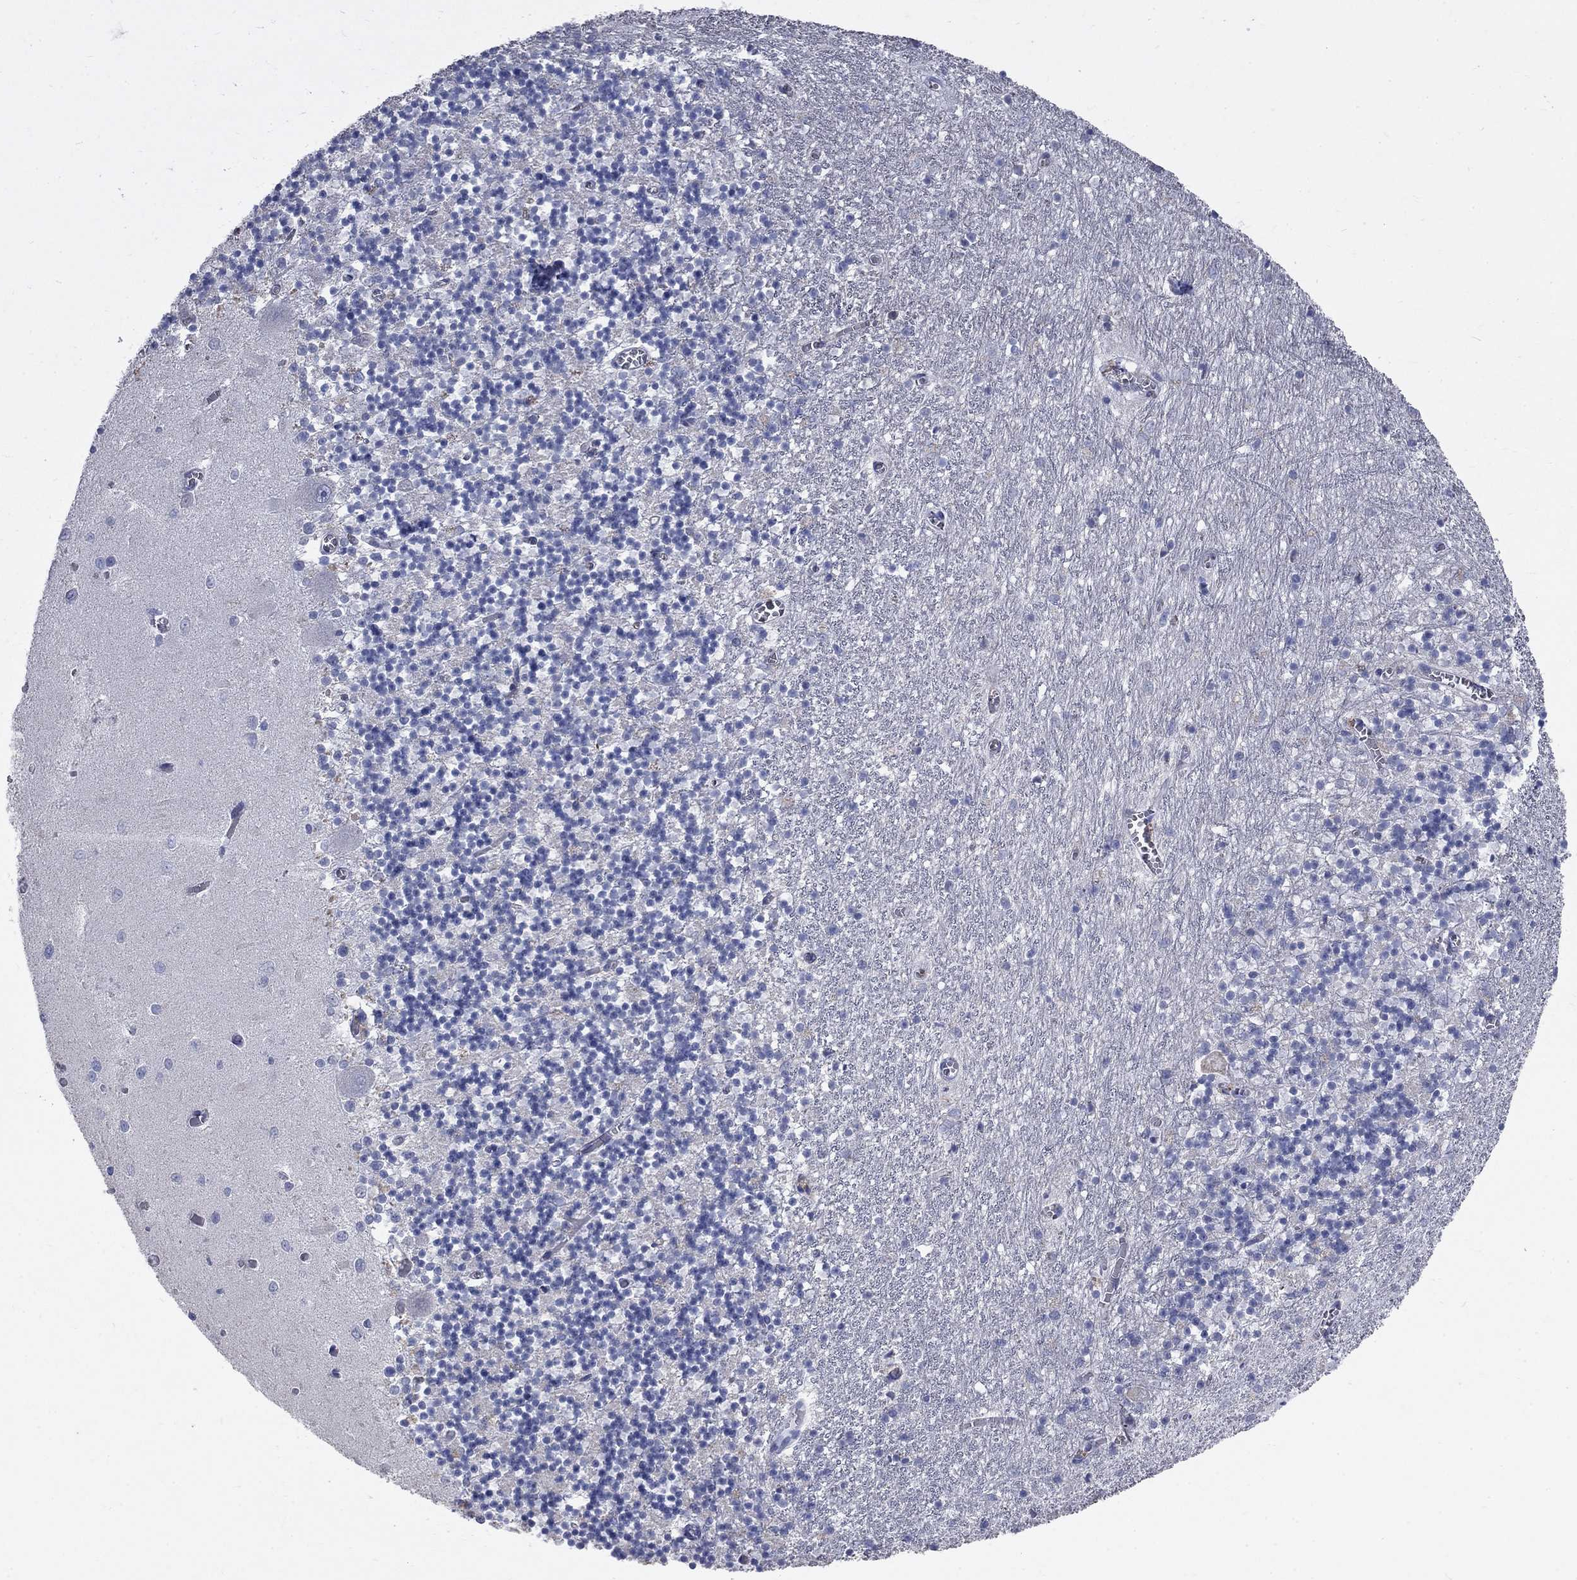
{"staining": {"intensity": "negative", "quantity": "none", "location": "none"}, "tissue": "cerebellum", "cell_type": "Cells in granular layer", "image_type": "normal", "snomed": [{"axis": "morphology", "description": "Normal tissue, NOS"}, {"axis": "topography", "description": "Cerebellum"}], "caption": "High power microscopy histopathology image of an immunohistochemistry (IHC) image of normal cerebellum, revealing no significant positivity in cells in granular layer. (Stains: DAB IHC with hematoxylin counter stain, Microscopy: brightfield microscopy at high magnification).", "gene": "PTH1R", "patient": {"sex": "female", "age": 64}}